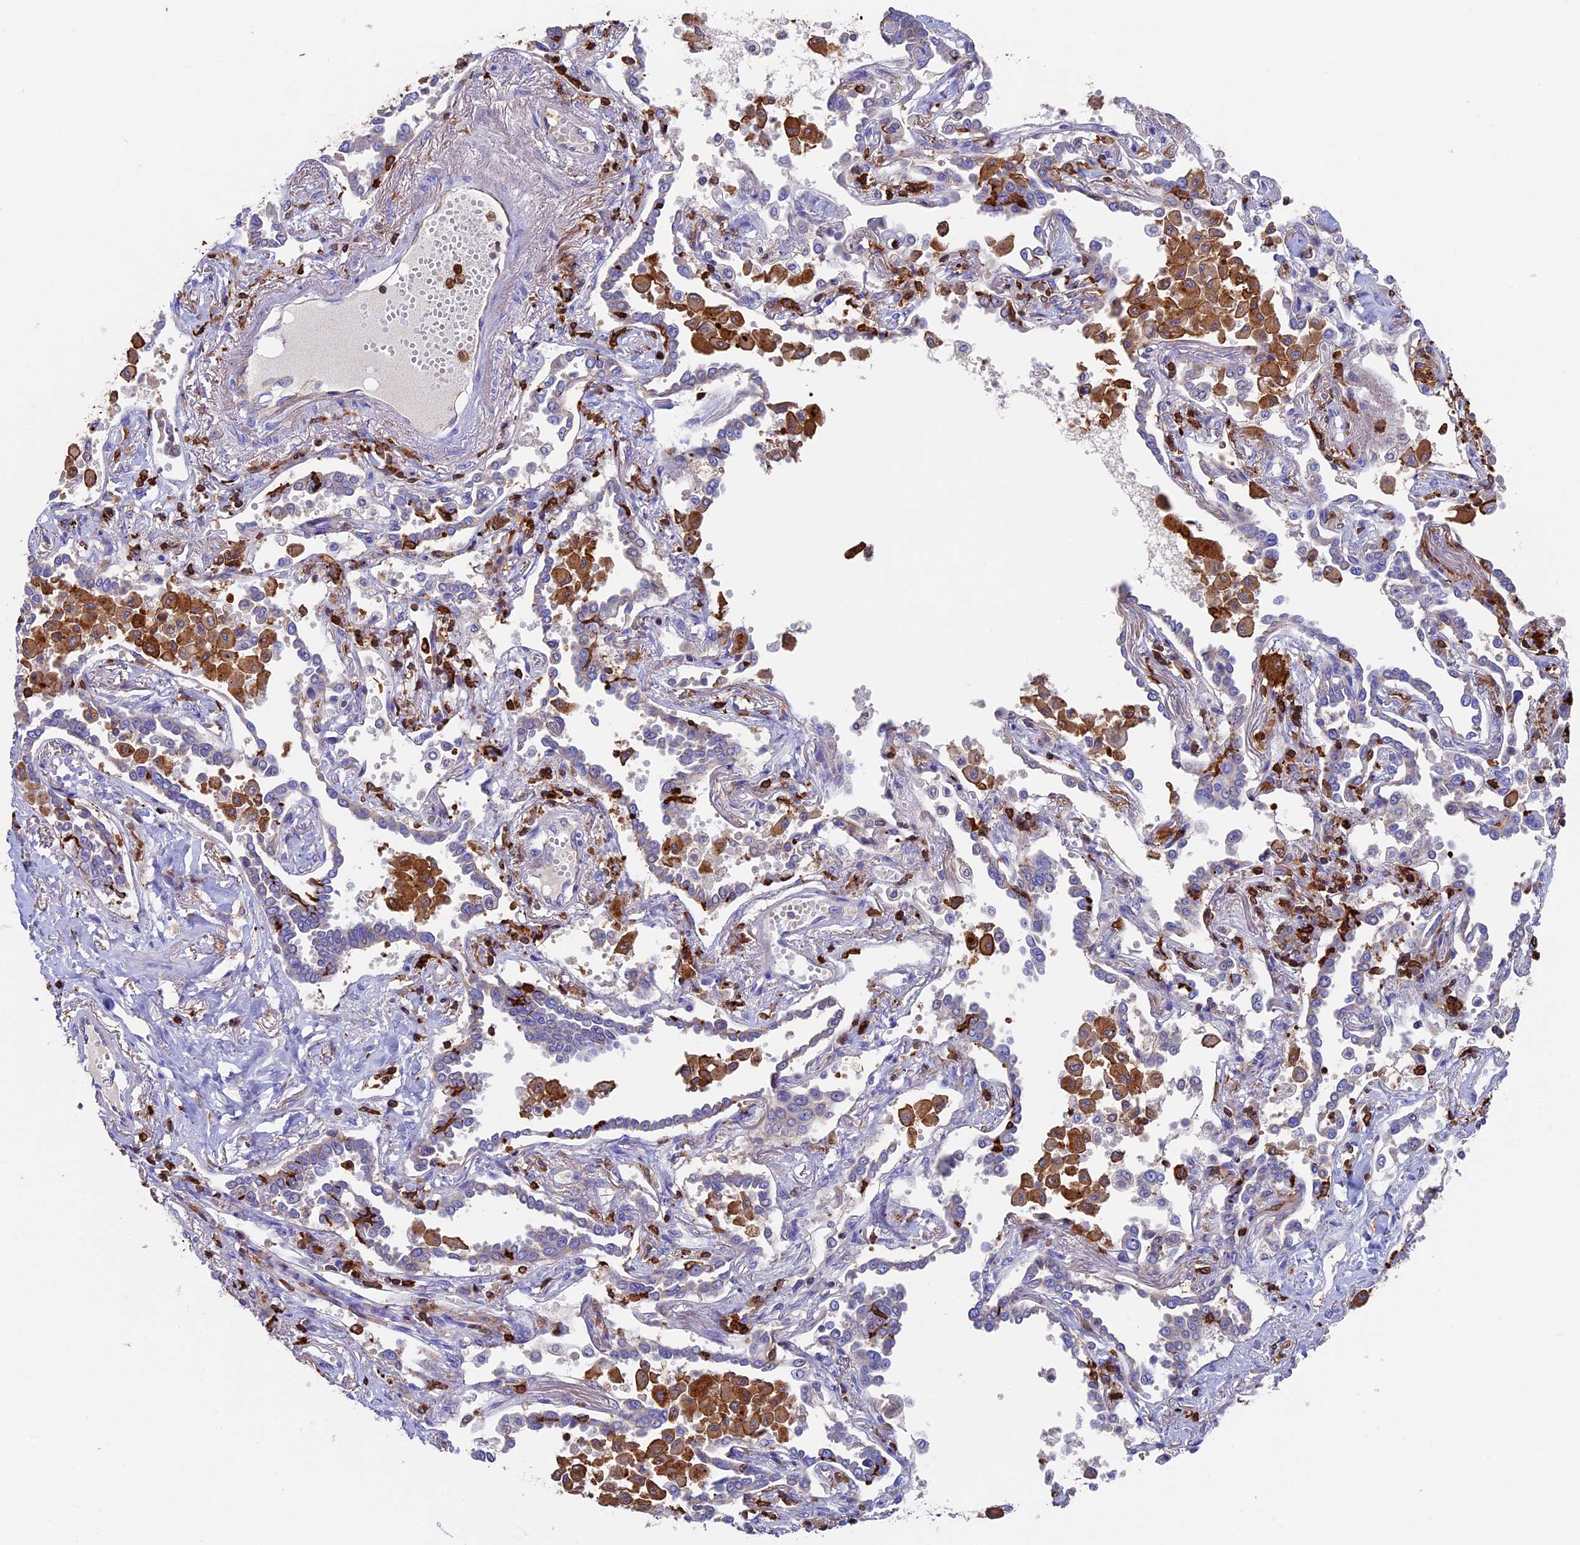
{"staining": {"intensity": "weak", "quantity": "<25%", "location": "cytoplasmic/membranous"}, "tissue": "lung cancer", "cell_type": "Tumor cells", "image_type": "cancer", "snomed": [{"axis": "morphology", "description": "Adenocarcinoma, NOS"}, {"axis": "topography", "description": "Lung"}], "caption": "A histopathology image of human lung cancer is negative for staining in tumor cells. (Brightfield microscopy of DAB immunohistochemistry at high magnification).", "gene": "ADAT1", "patient": {"sex": "male", "age": 67}}